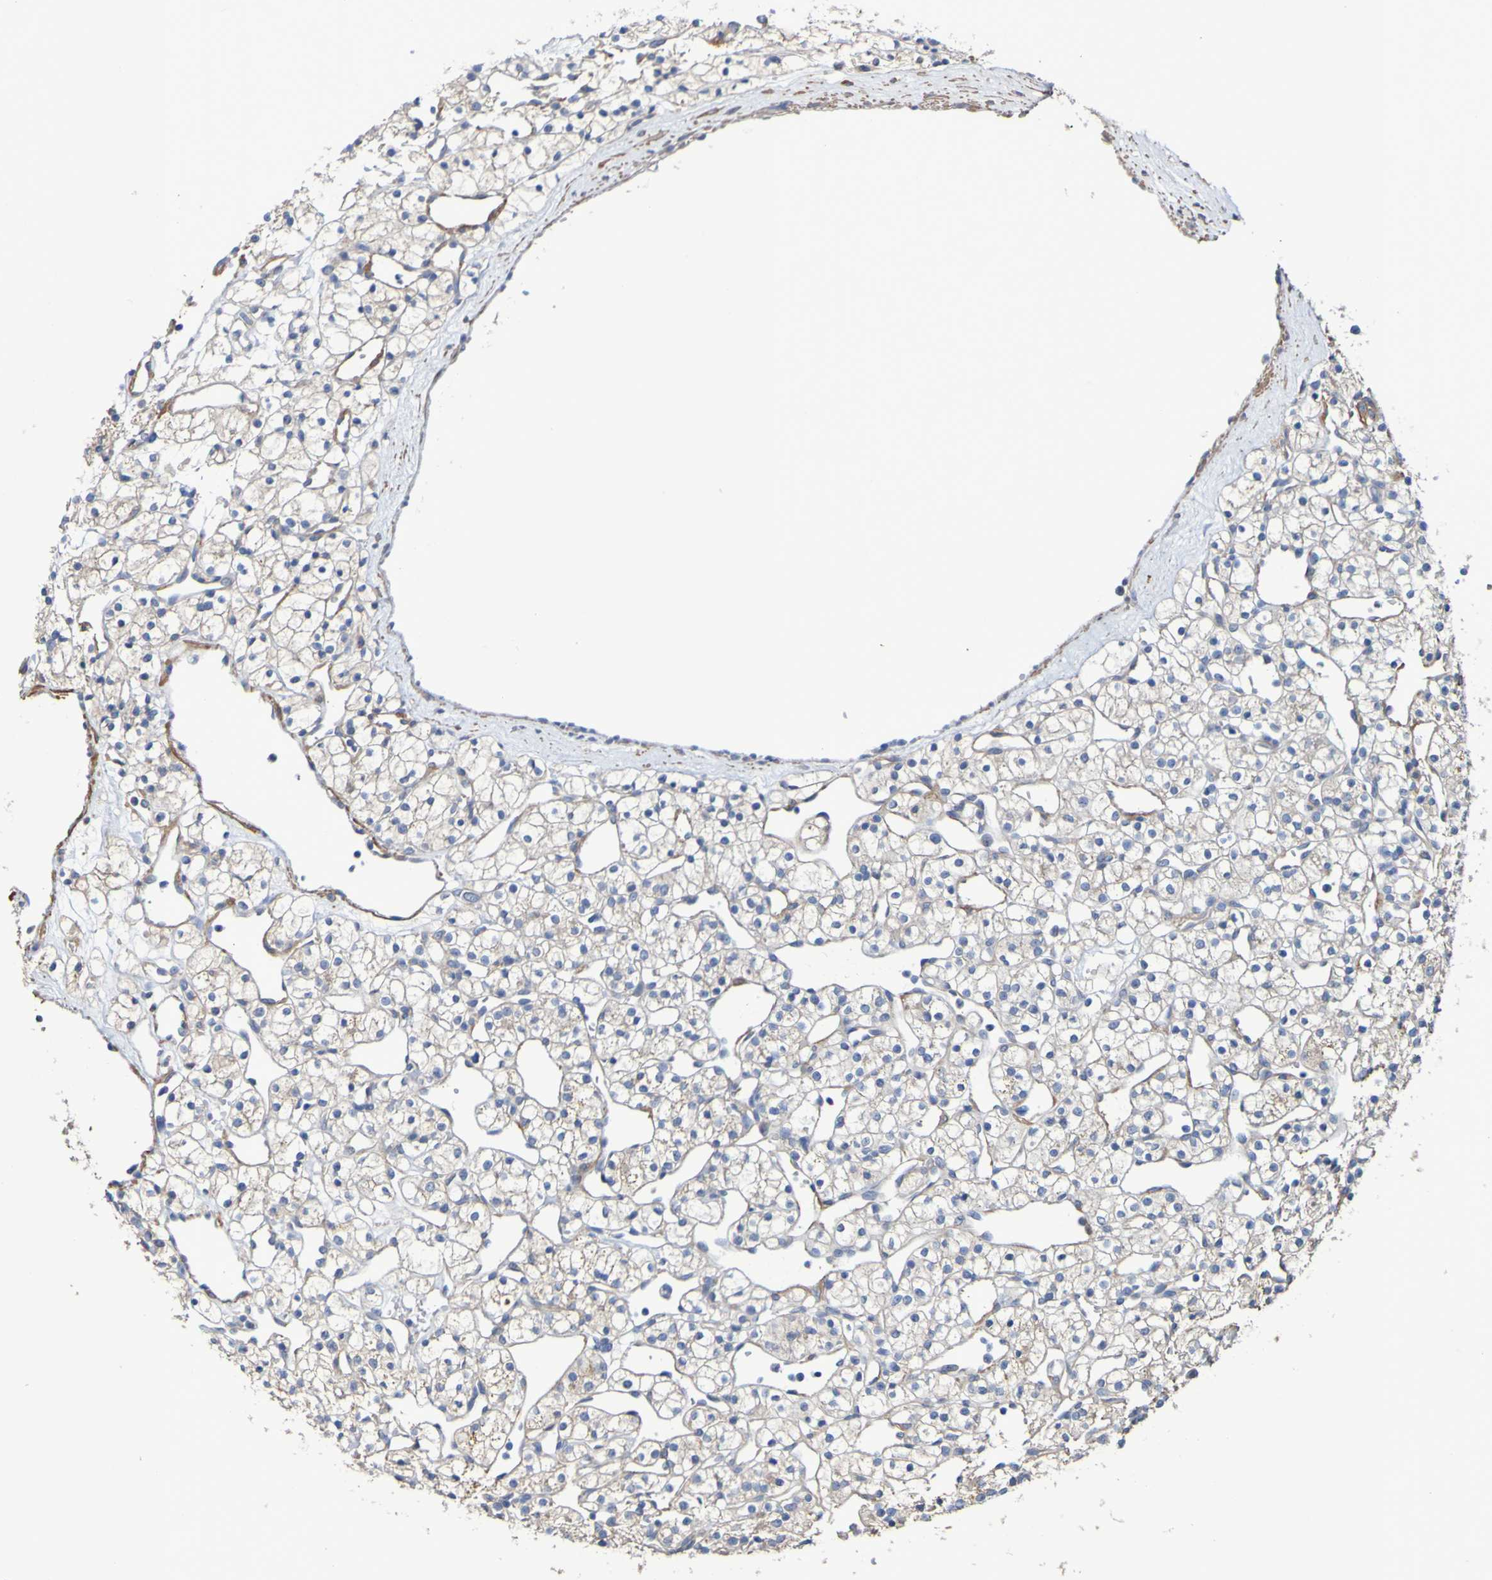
{"staining": {"intensity": "moderate", "quantity": "<25%", "location": "cytoplasmic/membranous"}, "tissue": "renal cancer", "cell_type": "Tumor cells", "image_type": "cancer", "snomed": [{"axis": "morphology", "description": "Adenocarcinoma, NOS"}, {"axis": "topography", "description": "Kidney"}], "caption": "Brown immunohistochemical staining in human renal cancer (adenocarcinoma) reveals moderate cytoplasmic/membranous expression in about <25% of tumor cells. (IHC, brightfield microscopy, high magnification).", "gene": "SRPRB", "patient": {"sex": "female", "age": 60}}